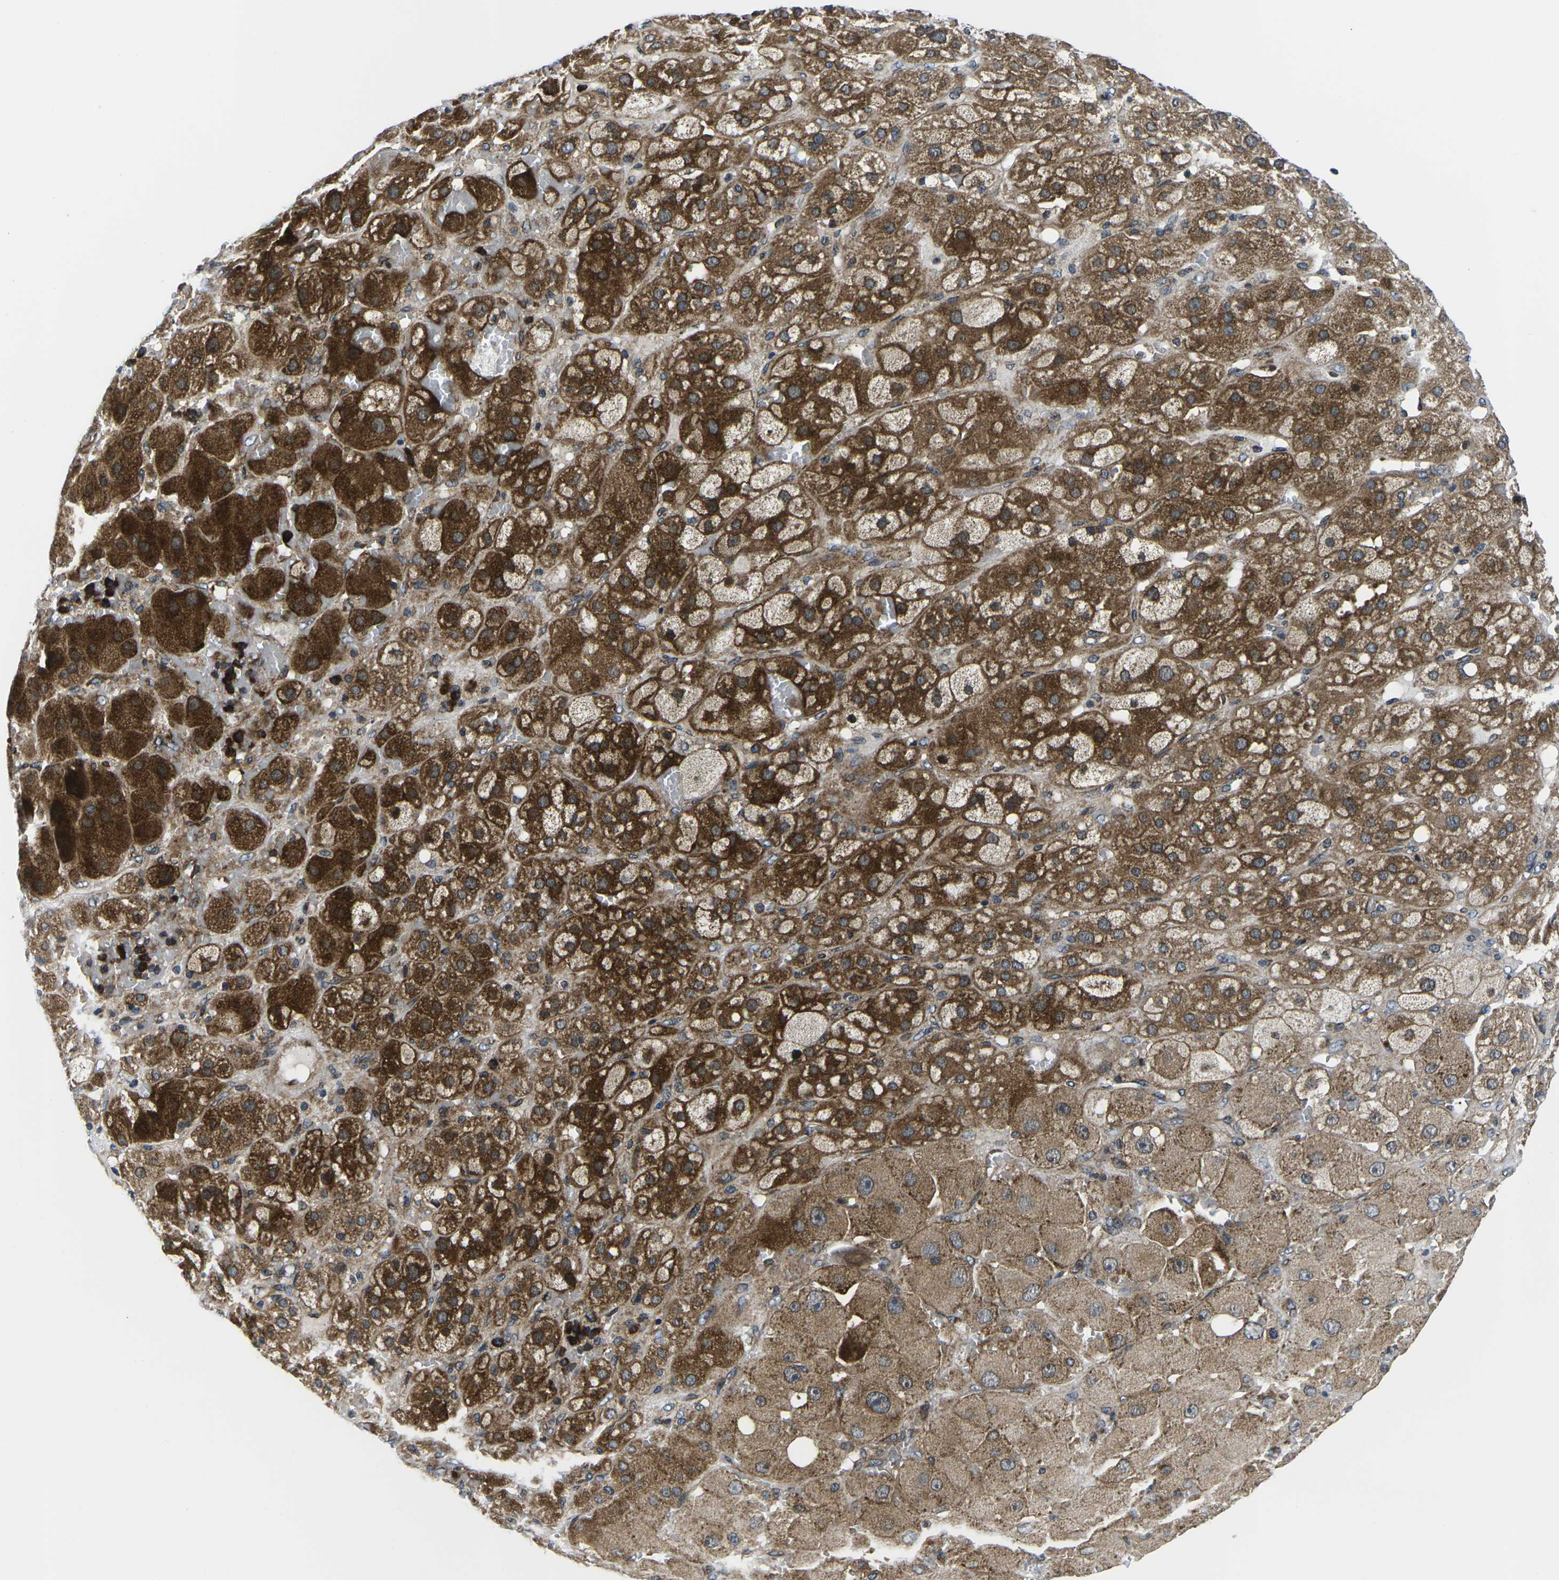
{"staining": {"intensity": "strong", "quantity": ">75%", "location": "cytoplasmic/membranous"}, "tissue": "adrenal gland", "cell_type": "Glandular cells", "image_type": "normal", "snomed": [{"axis": "morphology", "description": "Normal tissue, NOS"}, {"axis": "topography", "description": "Adrenal gland"}], "caption": "Immunohistochemical staining of benign human adrenal gland exhibits strong cytoplasmic/membranous protein staining in about >75% of glandular cells.", "gene": "EIF4E", "patient": {"sex": "female", "age": 47}}